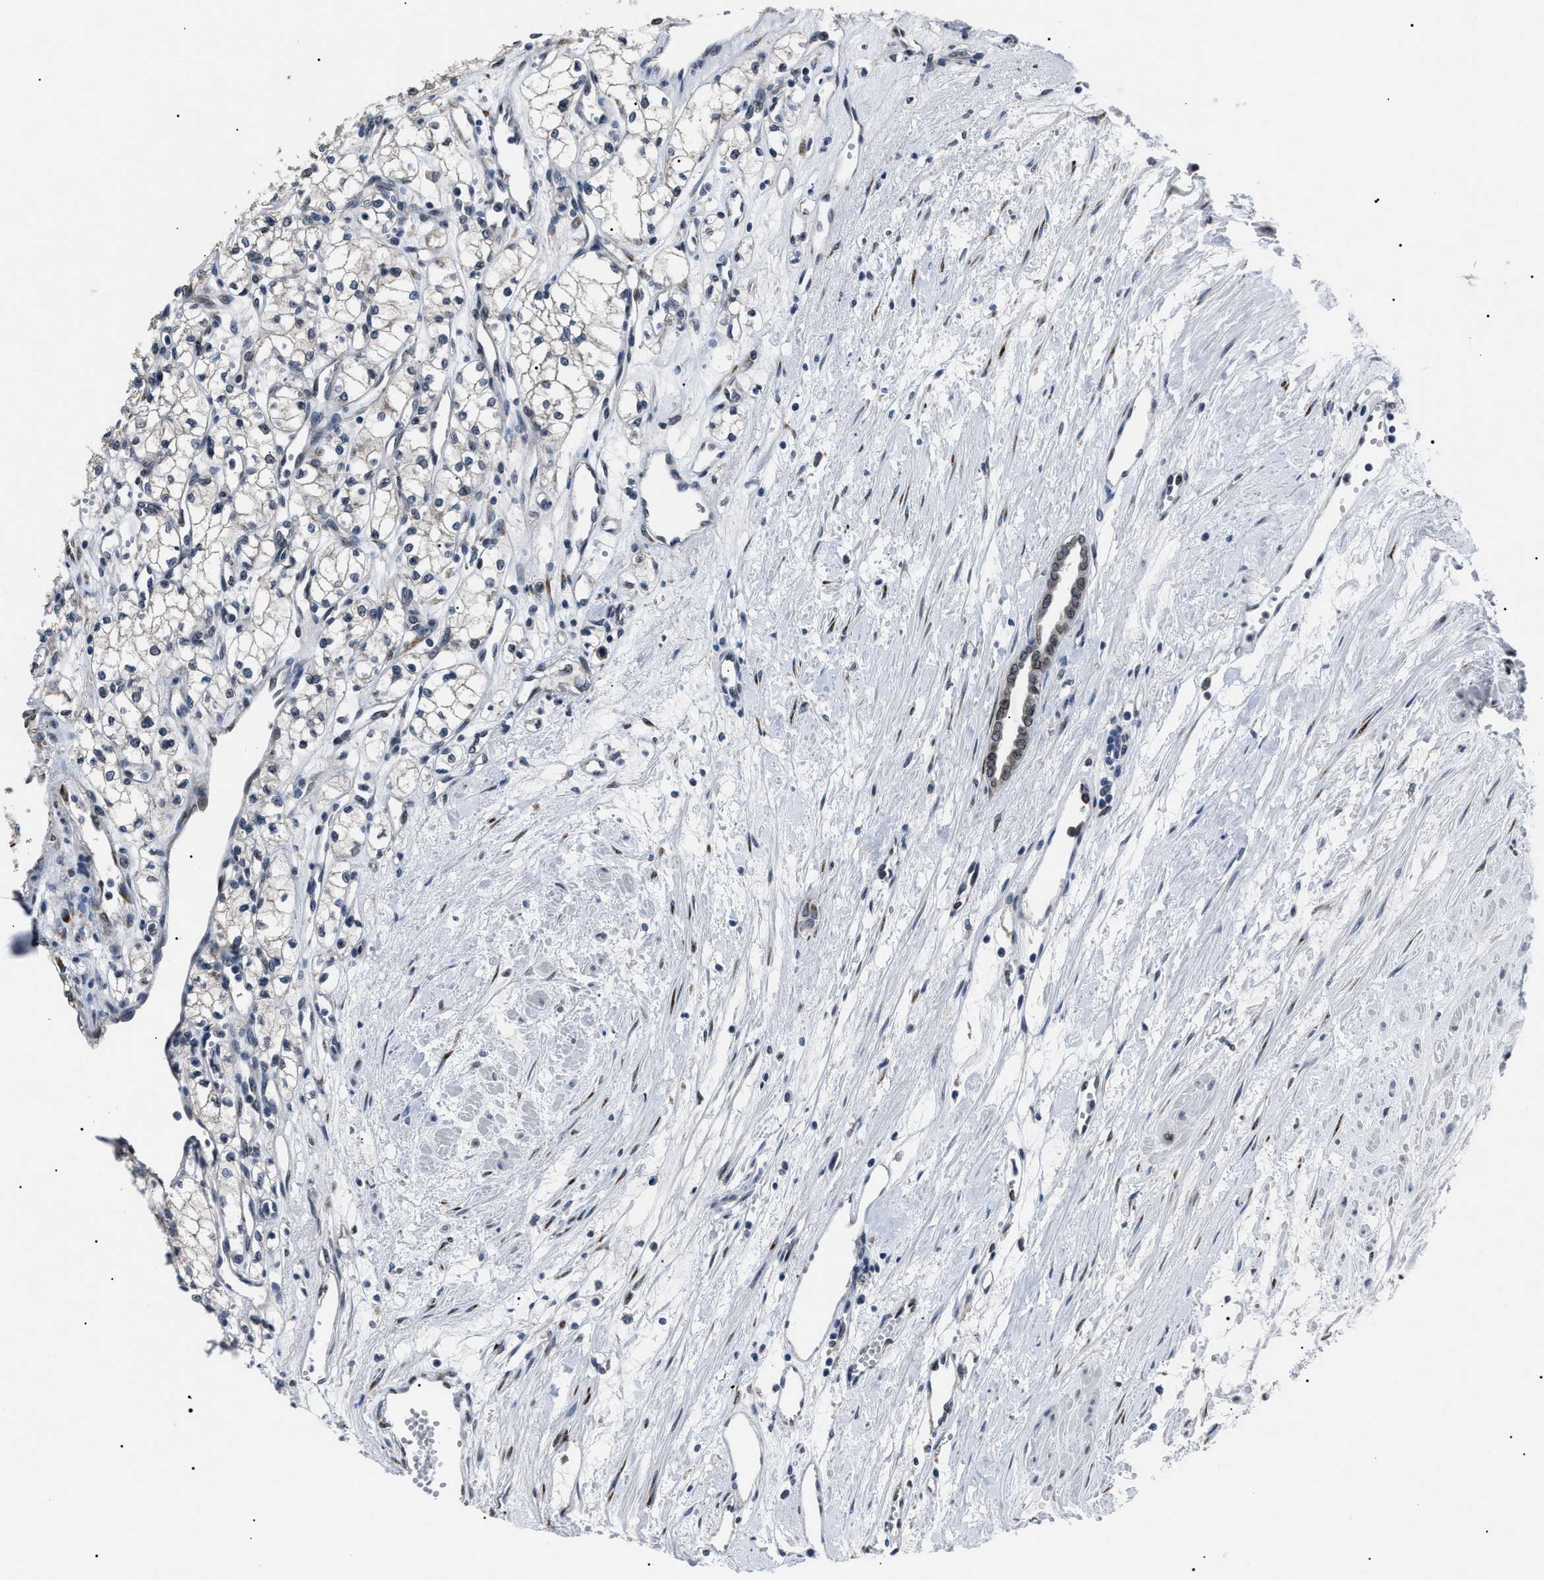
{"staining": {"intensity": "negative", "quantity": "none", "location": "none"}, "tissue": "renal cancer", "cell_type": "Tumor cells", "image_type": "cancer", "snomed": [{"axis": "morphology", "description": "Adenocarcinoma, NOS"}, {"axis": "topography", "description": "Kidney"}], "caption": "Immunohistochemical staining of human adenocarcinoma (renal) reveals no significant expression in tumor cells.", "gene": "LRRC14", "patient": {"sex": "male", "age": 59}}